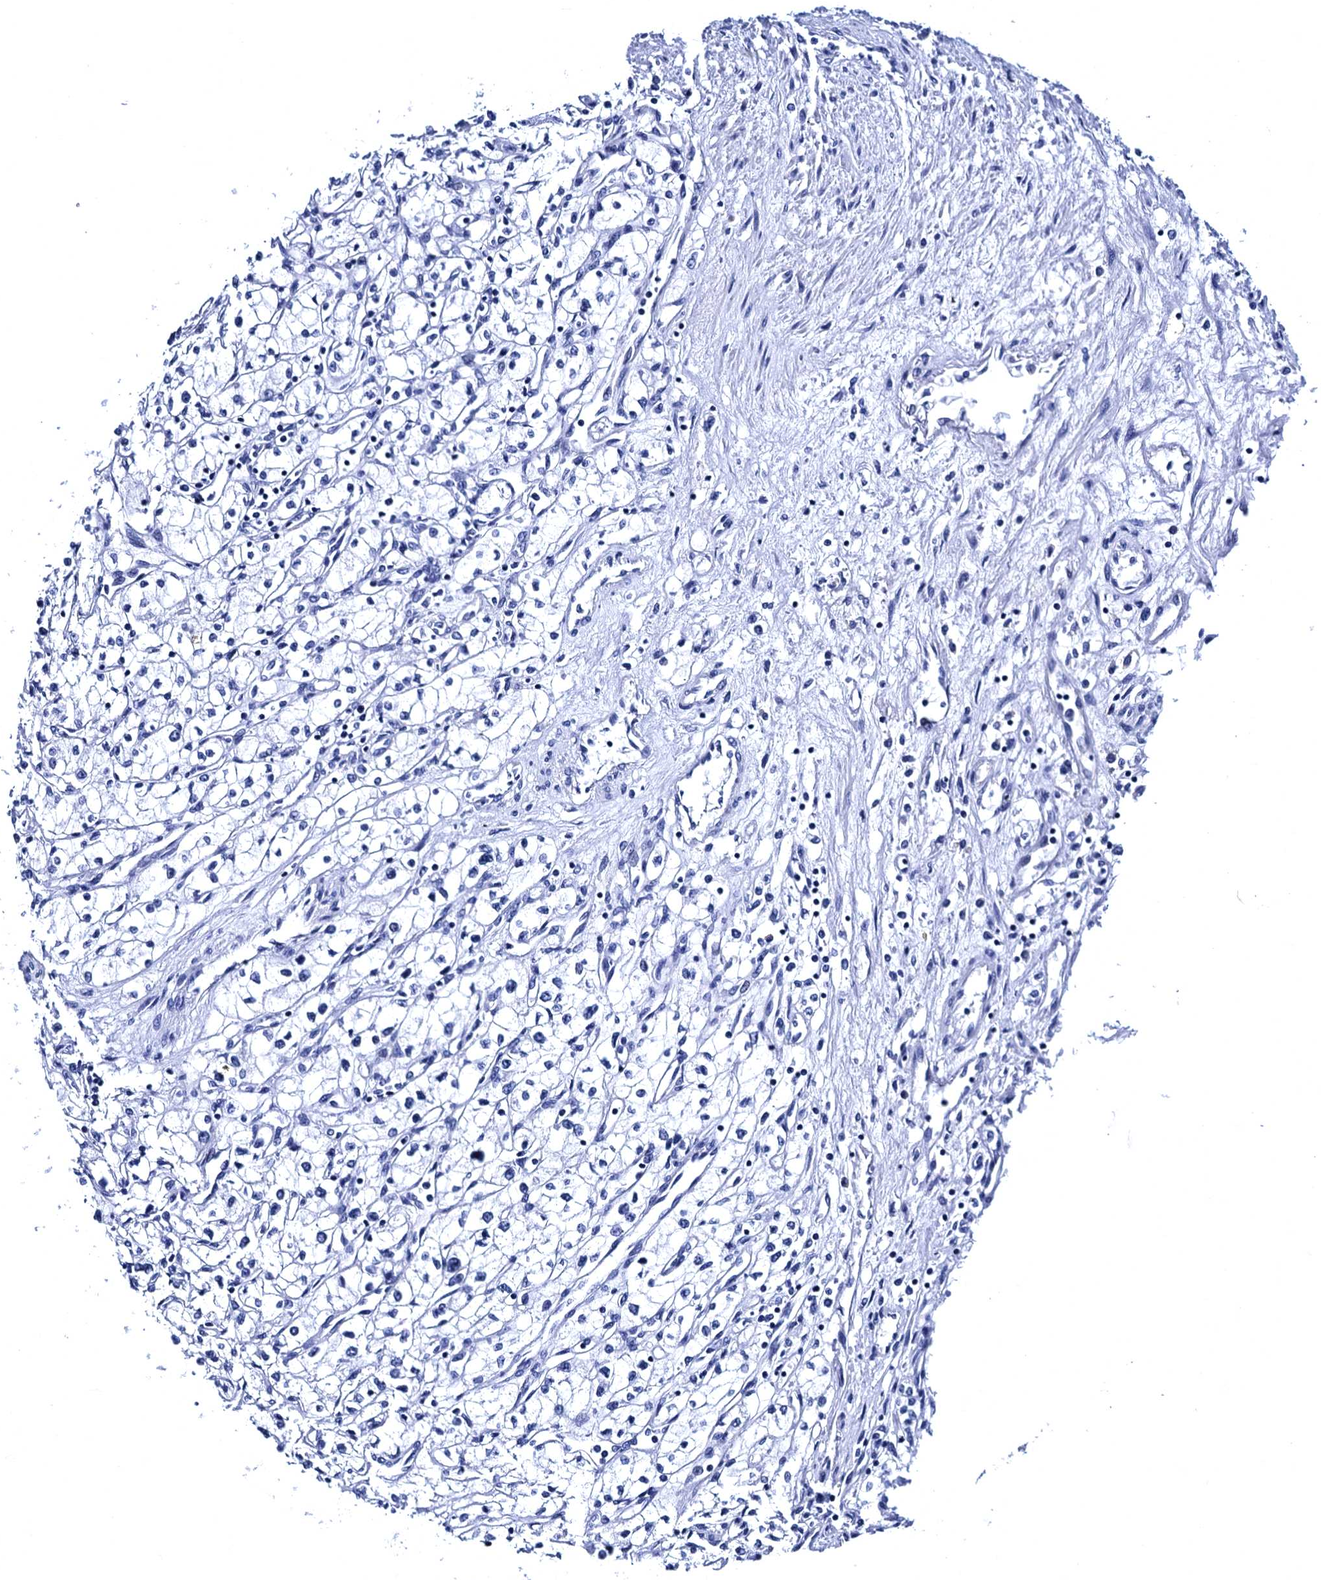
{"staining": {"intensity": "negative", "quantity": "none", "location": "none"}, "tissue": "renal cancer", "cell_type": "Tumor cells", "image_type": "cancer", "snomed": [{"axis": "morphology", "description": "Adenocarcinoma, NOS"}, {"axis": "topography", "description": "Kidney"}], "caption": "This is a micrograph of immunohistochemistry (IHC) staining of adenocarcinoma (renal), which shows no staining in tumor cells. (Stains: DAB (3,3'-diaminobenzidine) immunohistochemistry (IHC) with hematoxylin counter stain, Microscopy: brightfield microscopy at high magnification).", "gene": "MYBPC3", "patient": {"sex": "male", "age": 59}}